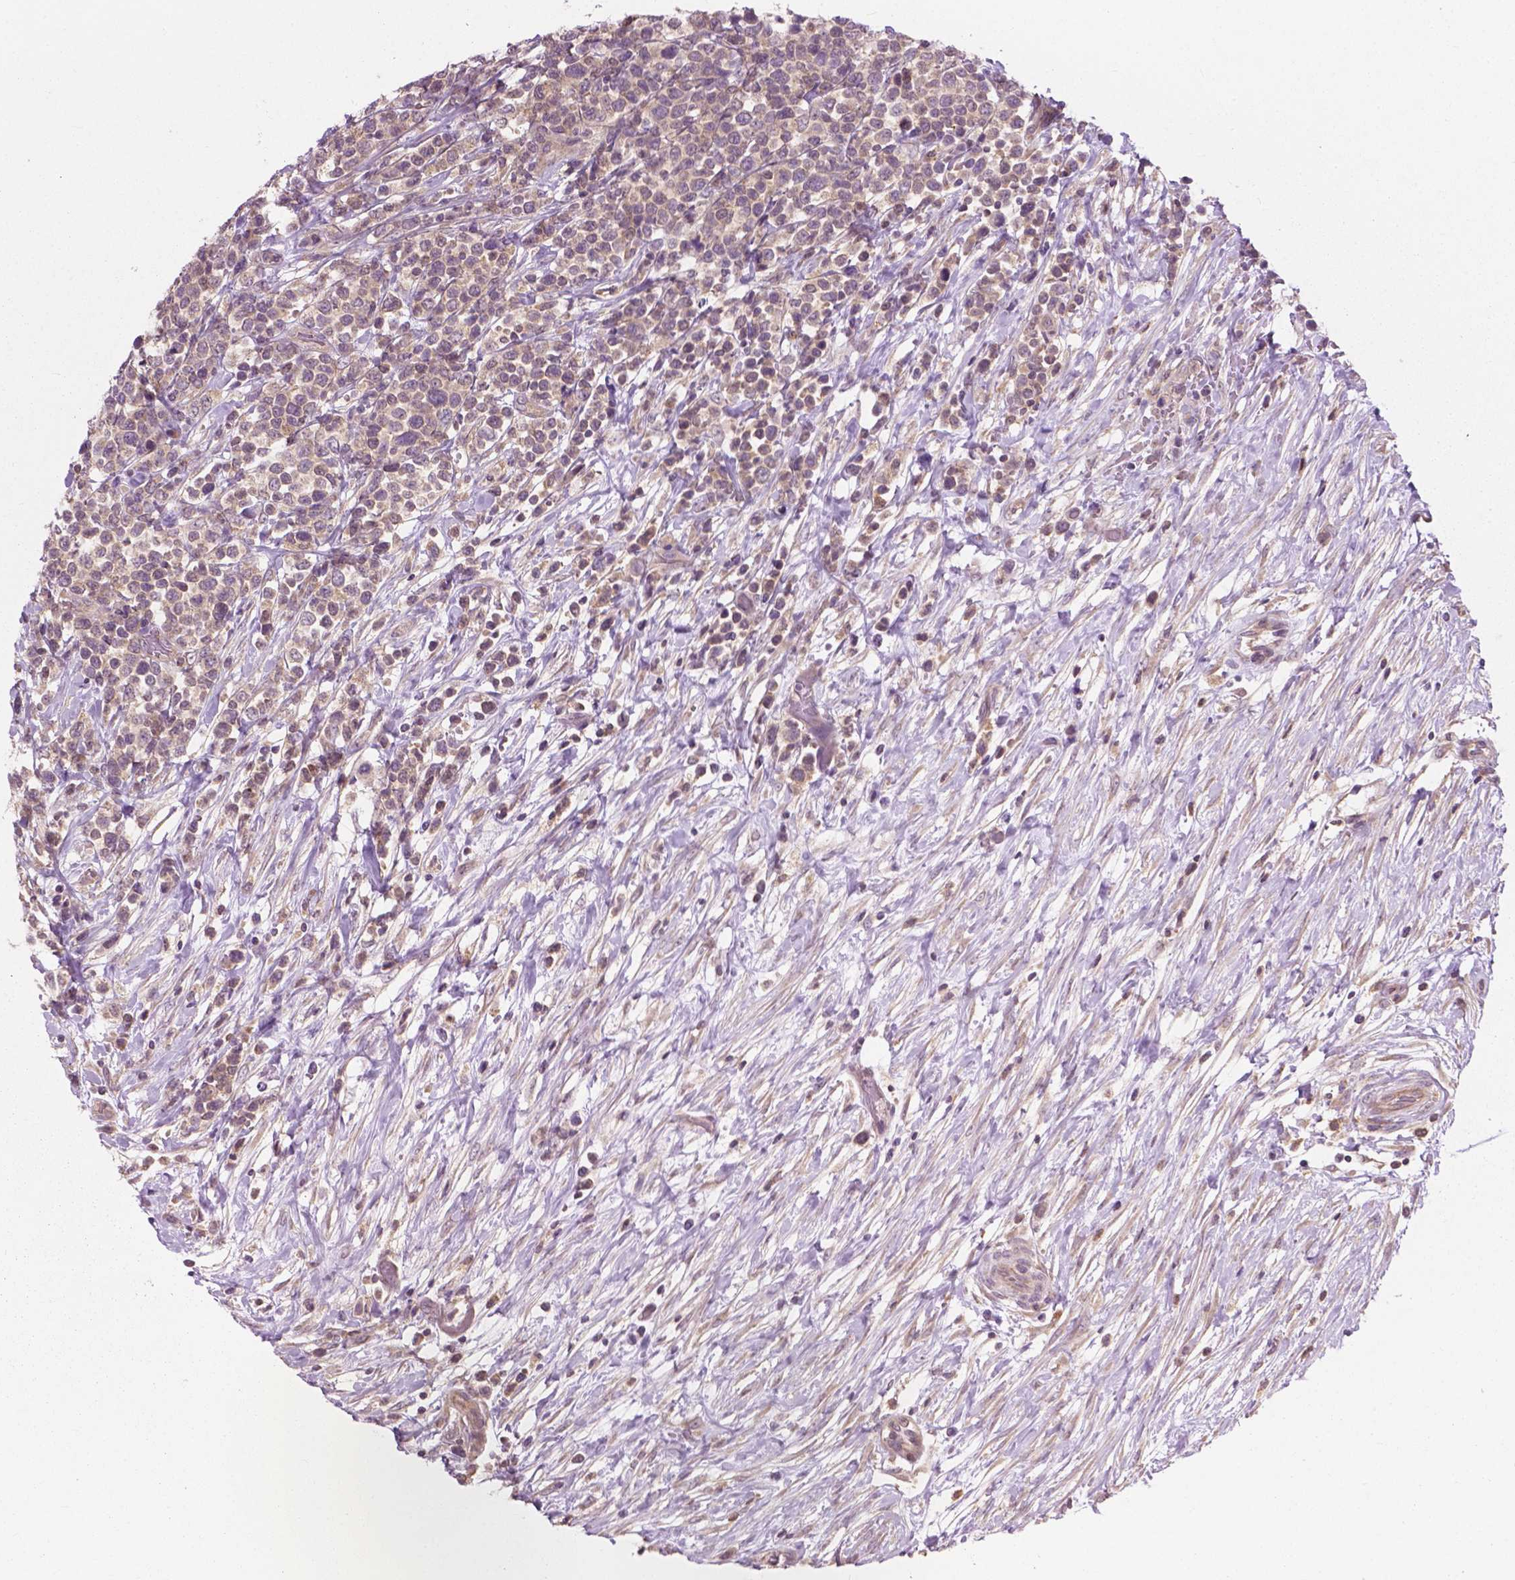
{"staining": {"intensity": "weak", "quantity": "<25%", "location": "cytoplasmic/membranous"}, "tissue": "lymphoma", "cell_type": "Tumor cells", "image_type": "cancer", "snomed": [{"axis": "morphology", "description": "Malignant lymphoma, non-Hodgkin's type, High grade"}, {"axis": "topography", "description": "Soft tissue"}], "caption": "High-grade malignant lymphoma, non-Hodgkin's type was stained to show a protein in brown. There is no significant positivity in tumor cells.", "gene": "MZT1", "patient": {"sex": "female", "age": 56}}